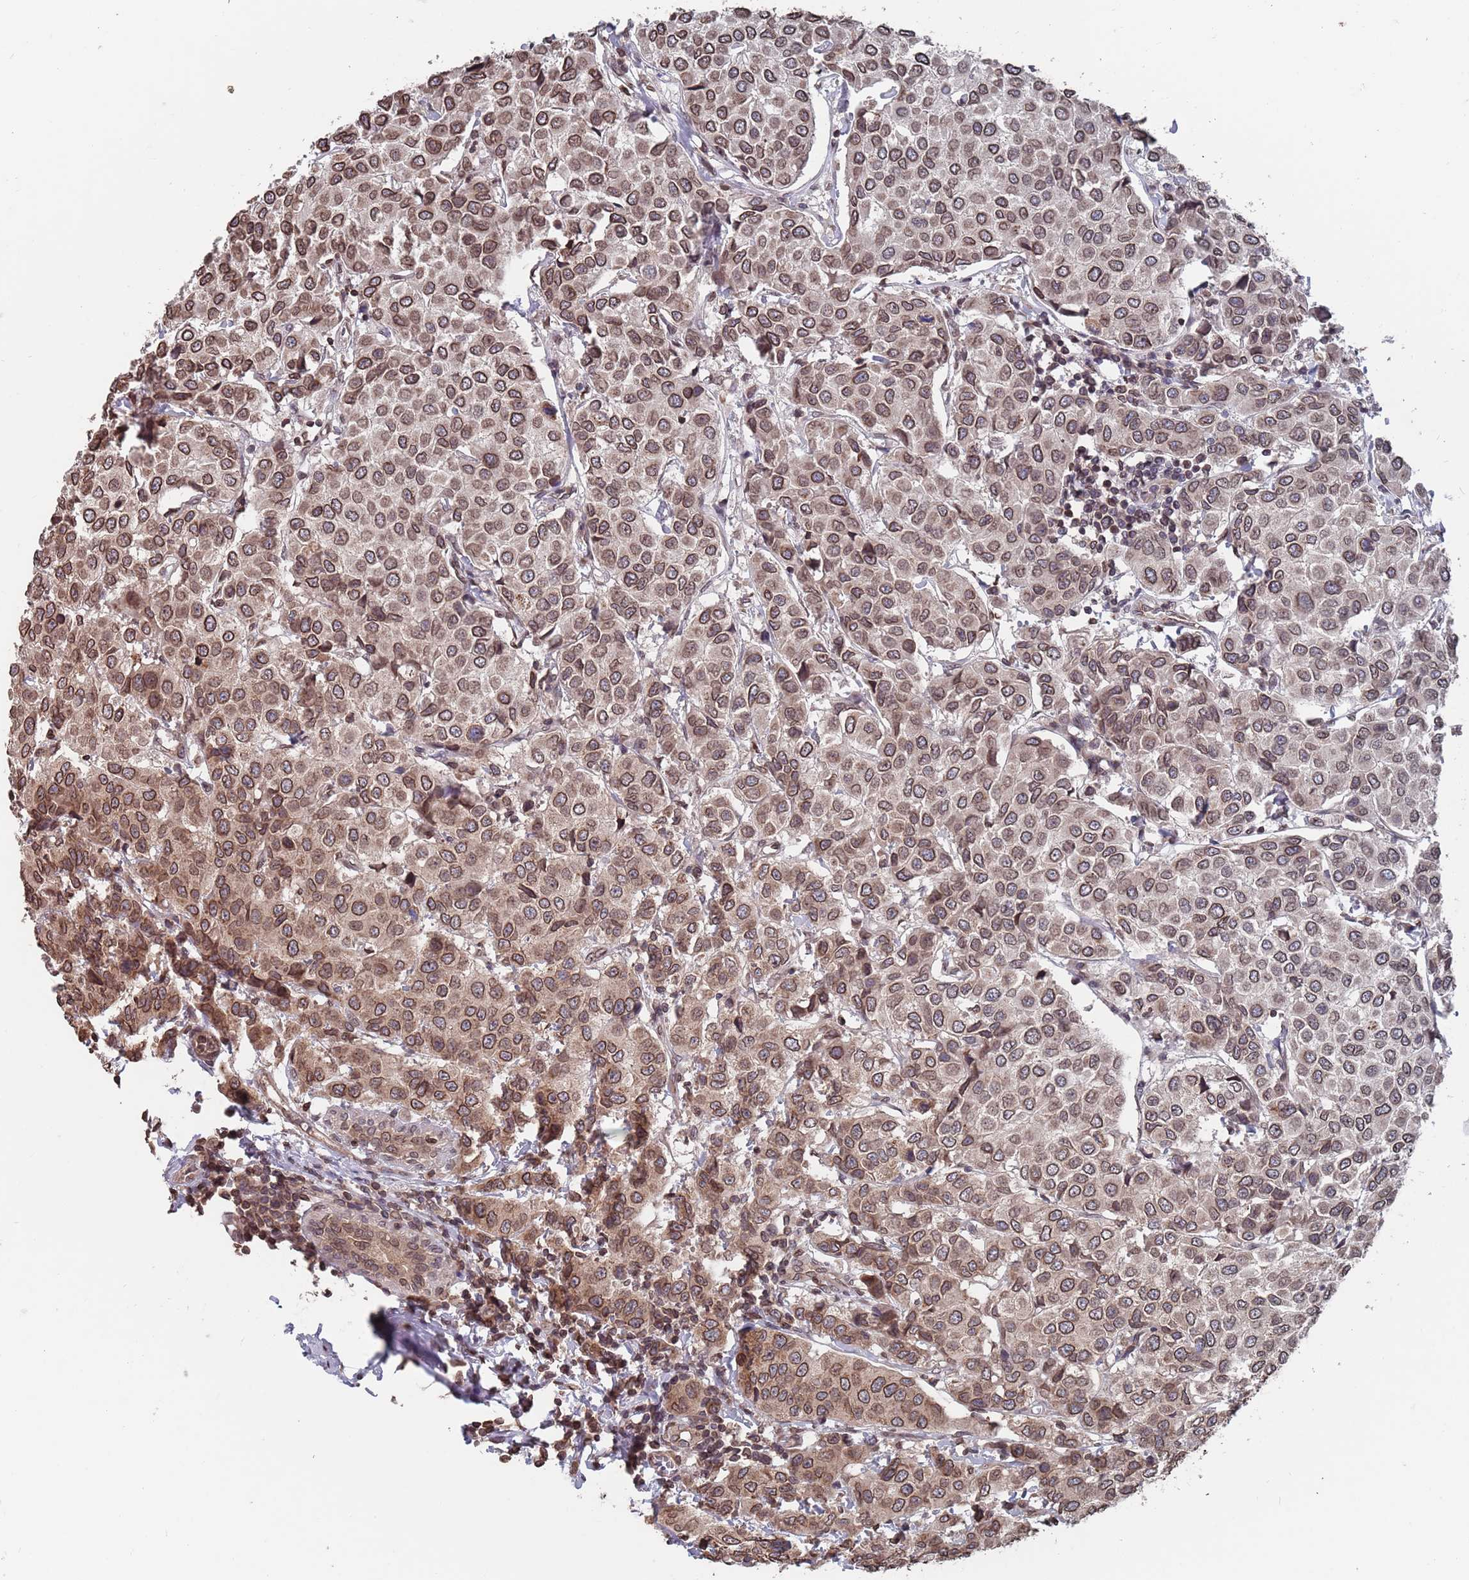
{"staining": {"intensity": "moderate", "quantity": ">75%", "location": "cytoplasmic/membranous,nuclear"}, "tissue": "breast cancer", "cell_type": "Tumor cells", "image_type": "cancer", "snomed": [{"axis": "morphology", "description": "Duct carcinoma"}, {"axis": "topography", "description": "Breast"}], "caption": "This histopathology image exhibits infiltrating ductal carcinoma (breast) stained with immunohistochemistry (IHC) to label a protein in brown. The cytoplasmic/membranous and nuclear of tumor cells show moderate positivity for the protein. Nuclei are counter-stained blue.", "gene": "SDHAF3", "patient": {"sex": "female", "age": 55}}